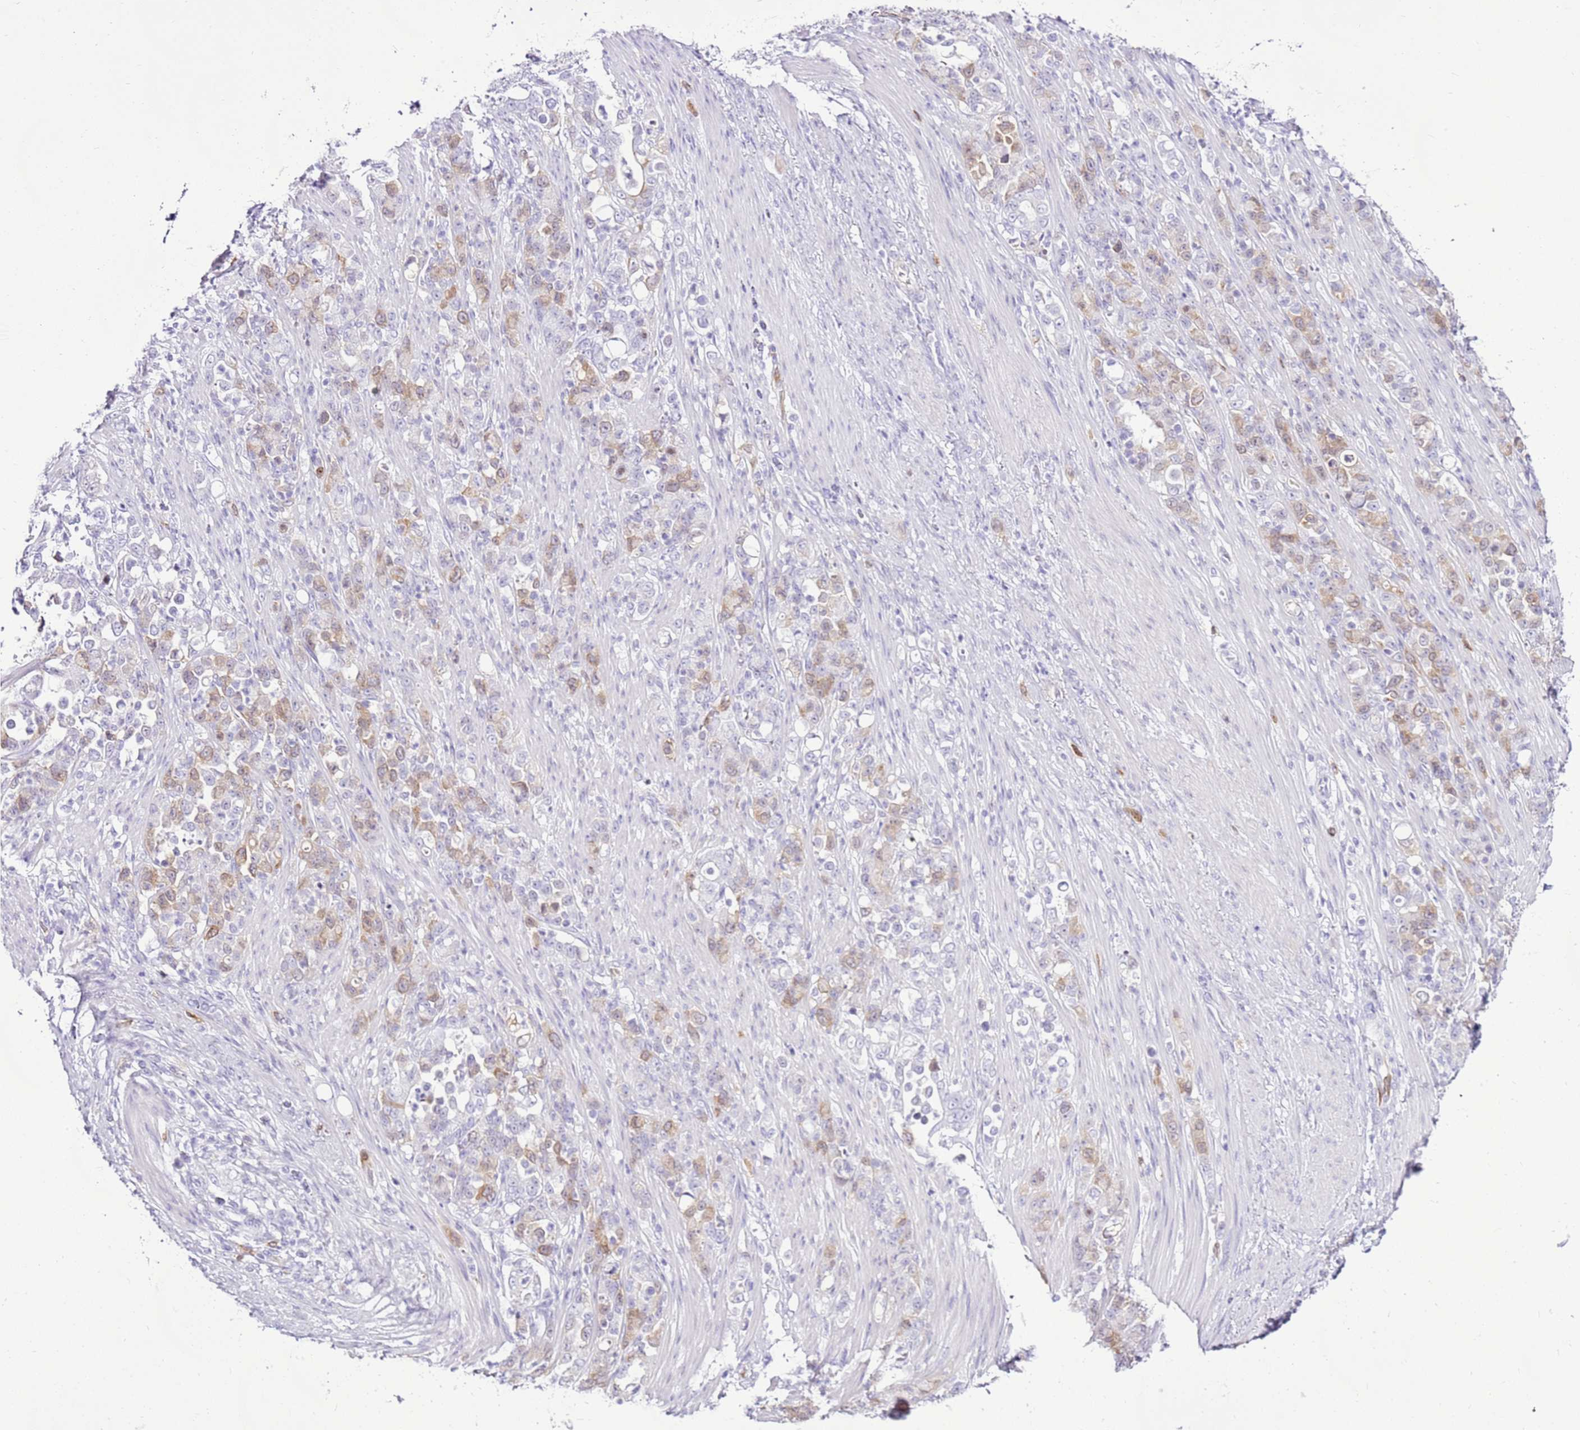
{"staining": {"intensity": "weak", "quantity": "25%-75%", "location": "cytoplasmic/membranous"}, "tissue": "stomach cancer", "cell_type": "Tumor cells", "image_type": "cancer", "snomed": [{"axis": "morphology", "description": "Normal tissue, NOS"}, {"axis": "morphology", "description": "Adenocarcinoma, NOS"}, {"axis": "topography", "description": "Stomach"}], "caption": "A brown stain highlights weak cytoplasmic/membranous expression of a protein in stomach adenocarcinoma tumor cells.", "gene": "SPC25", "patient": {"sex": "female", "age": 79}}